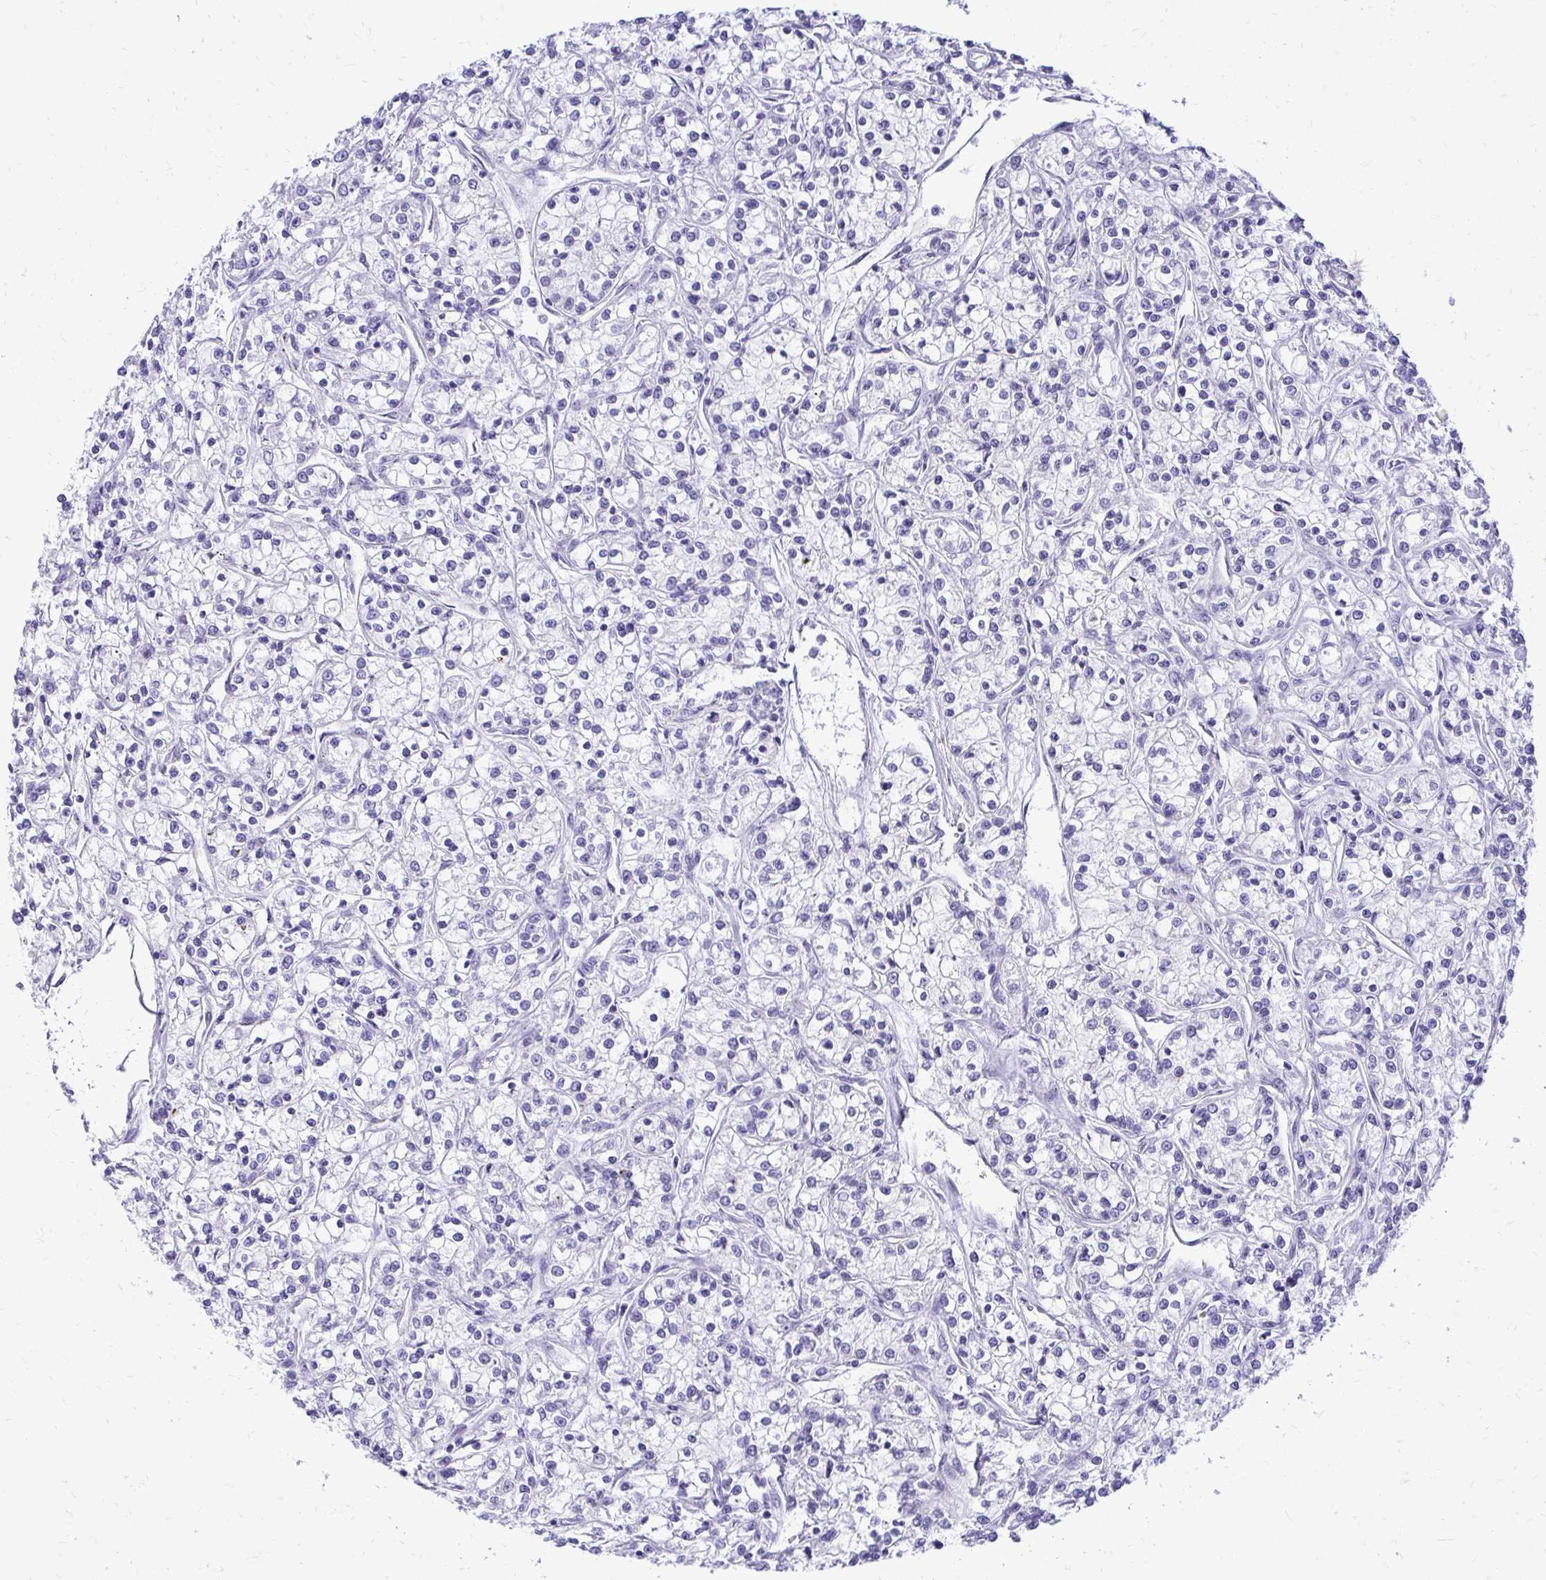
{"staining": {"intensity": "negative", "quantity": "none", "location": "none"}, "tissue": "renal cancer", "cell_type": "Tumor cells", "image_type": "cancer", "snomed": [{"axis": "morphology", "description": "Adenocarcinoma, NOS"}, {"axis": "topography", "description": "Kidney"}], "caption": "The histopathology image shows no staining of tumor cells in renal adenocarcinoma.", "gene": "NIFK", "patient": {"sex": "female", "age": 59}}